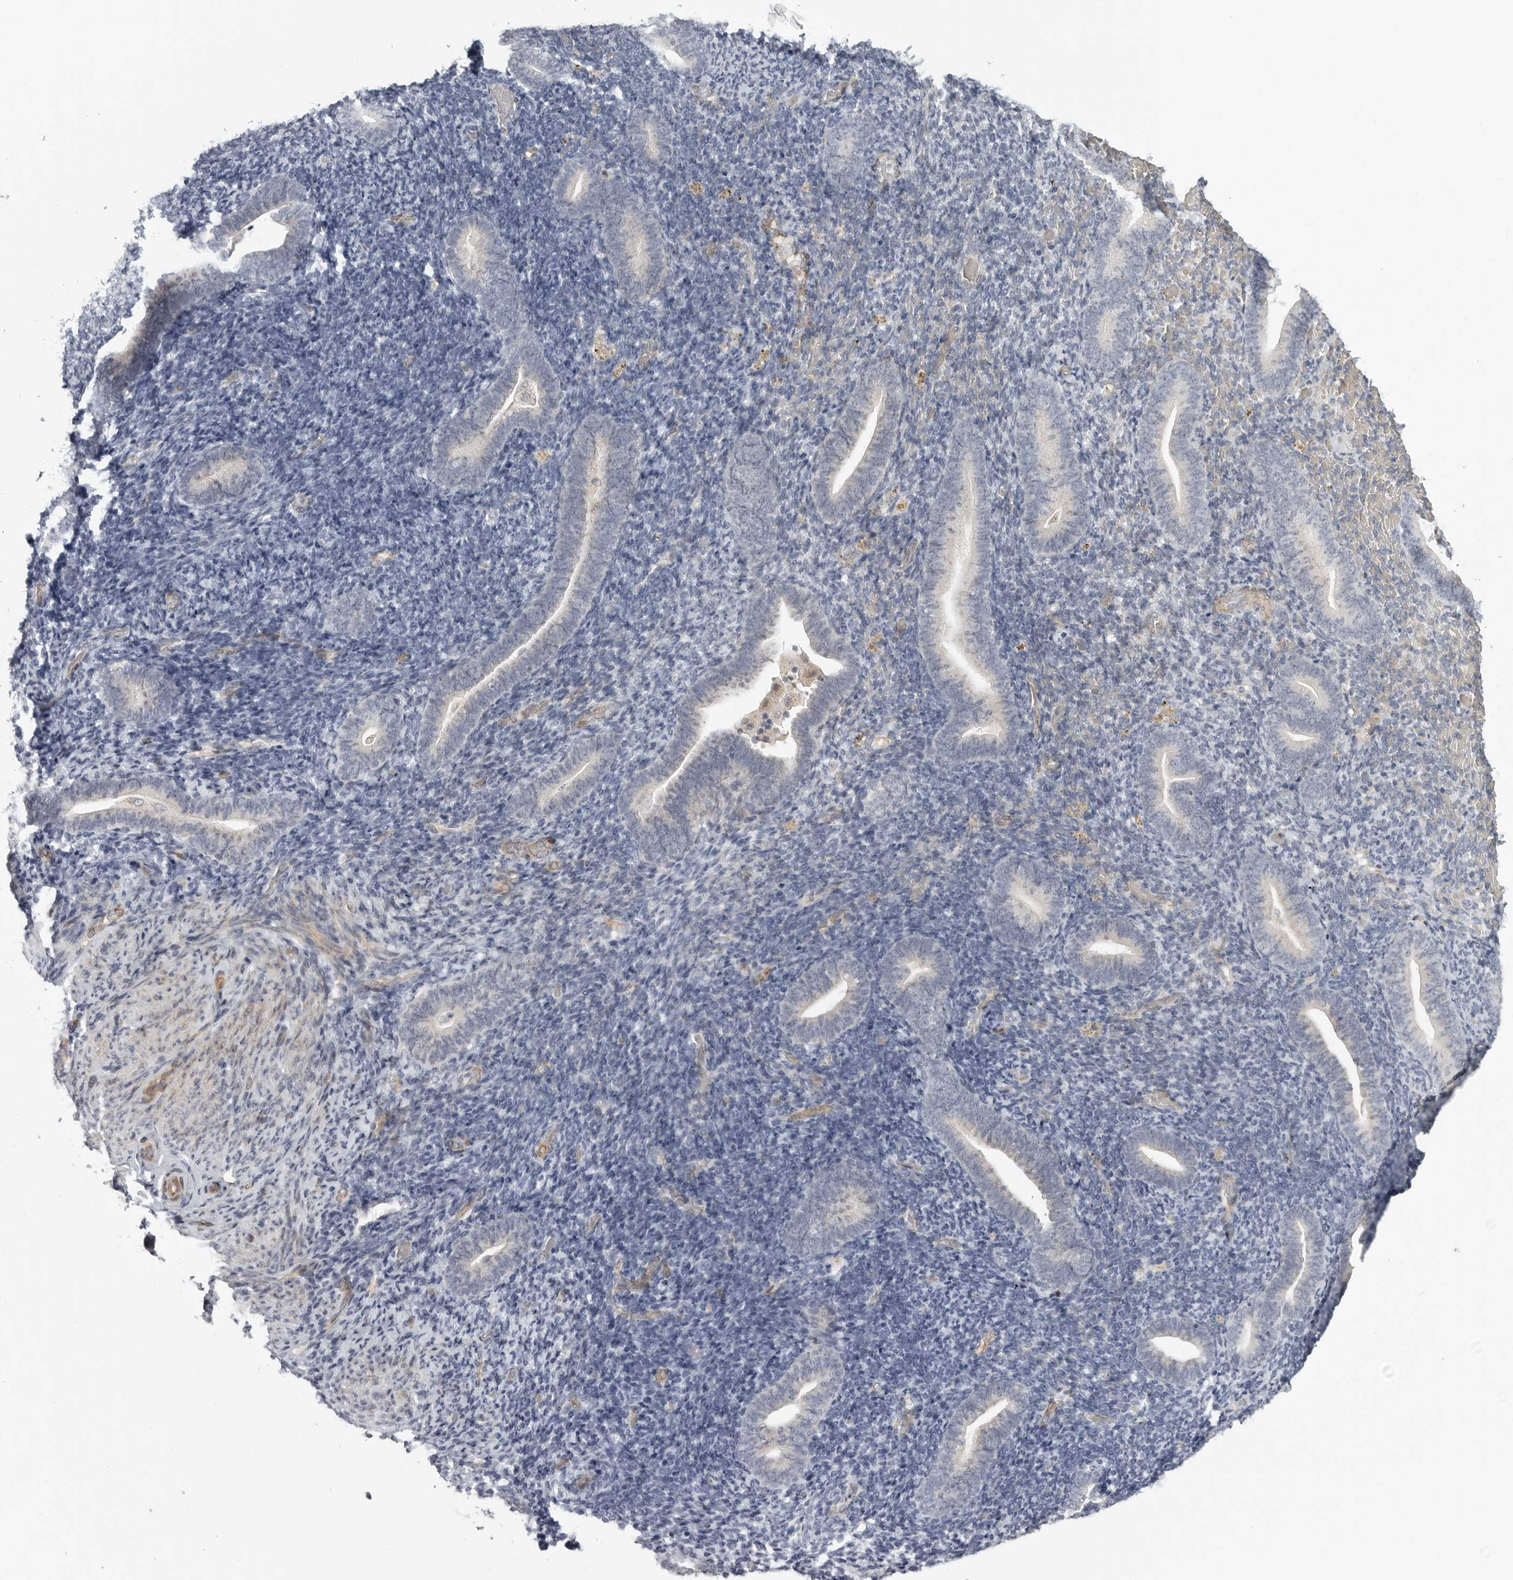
{"staining": {"intensity": "negative", "quantity": "none", "location": "none"}, "tissue": "endometrium", "cell_type": "Cells in endometrial stroma", "image_type": "normal", "snomed": [{"axis": "morphology", "description": "Normal tissue, NOS"}, {"axis": "topography", "description": "Endometrium"}], "caption": "DAB immunohistochemical staining of normal human endometrium shows no significant positivity in cells in endometrial stroma.", "gene": "TUT4", "patient": {"sex": "female", "age": 51}}